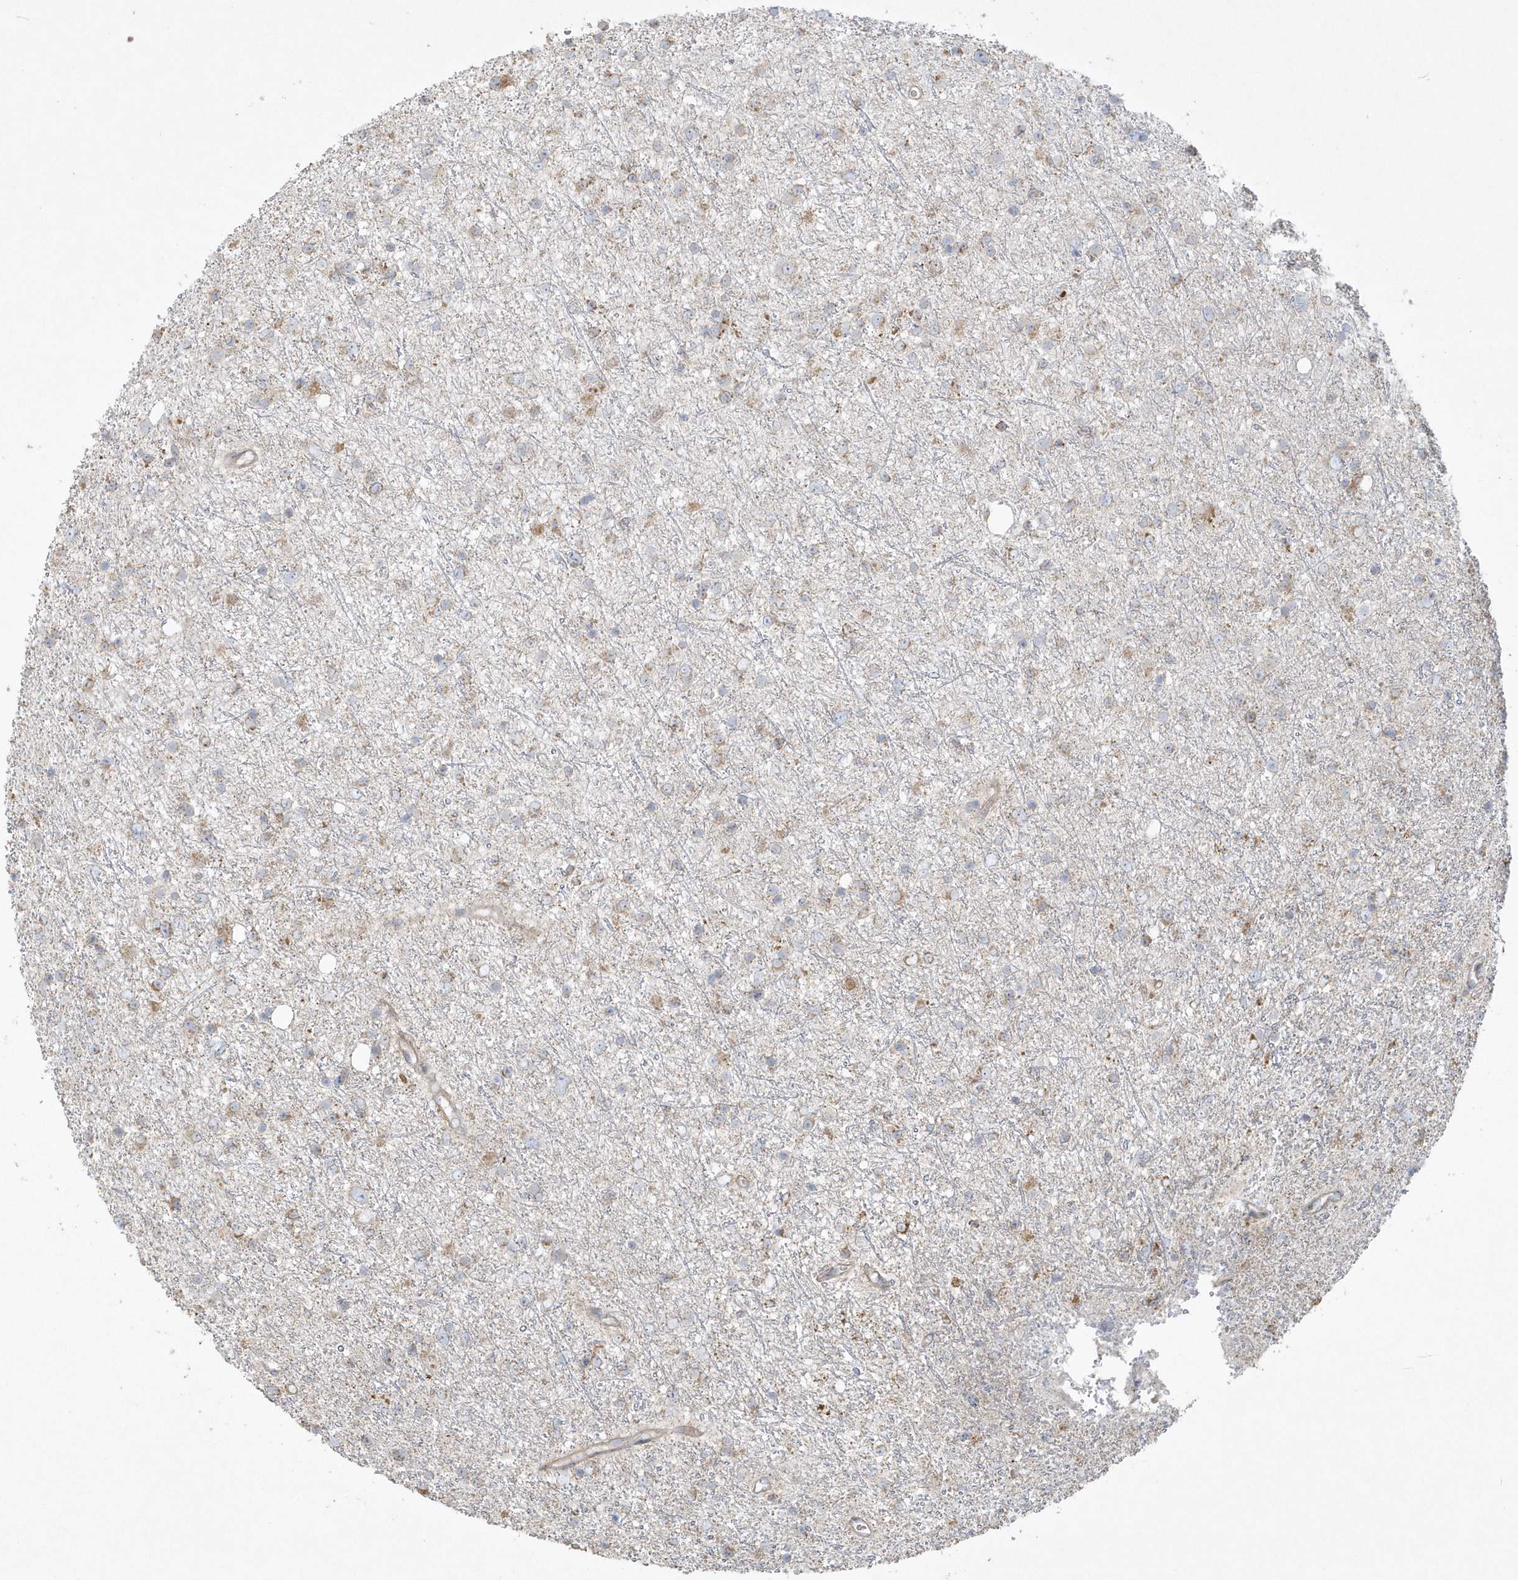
{"staining": {"intensity": "weak", "quantity": "<25%", "location": "cytoplasmic/membranous"}, "tissue": "glioma", "cell_type": "Tumor cells", "image_type": "cancer", "snomed": [{"axis": "morphology", "description": "Glioma, malignant, Low grade"}, {"axis": "topography", "description": "Cerebral cortex"}], "caption": "Tumor cells are negative for protein expression in human glioma. (Brightfield microscopy of DAB IHC at high magnification).", "gene": "BLTP3A", "patient": {"sex": "female", "age": 39}}